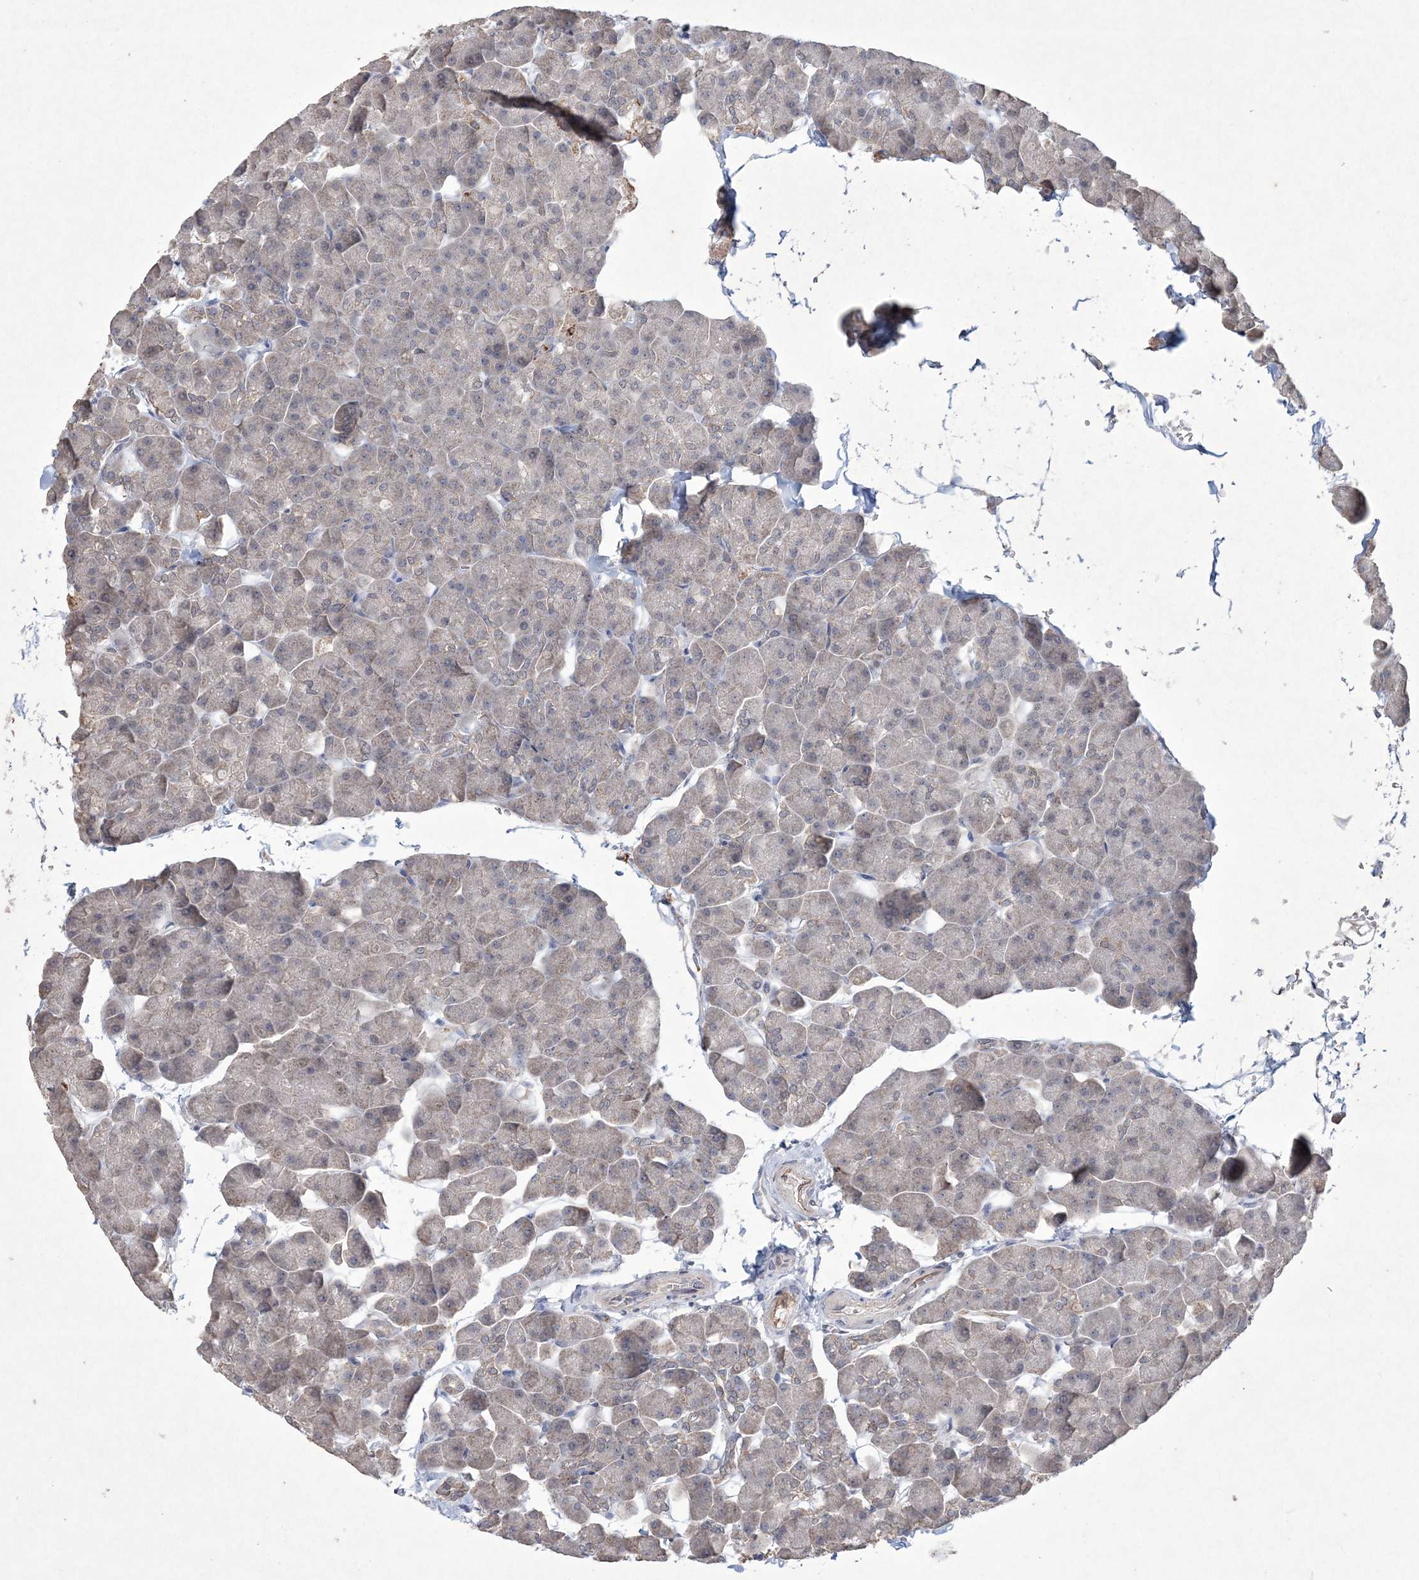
{"staining": {"intensity": "negative", "quantity": "none", "location": "none"}, "tissue": "pancreas", "cell_type": "Exocrine glandular cells", "image_type": "normal", "snomed": [{"axis": "morphology", "description": "Normal tissue, NOS"}, {"axis": "topography", "description": "Pancreas"}], "caption": "Immunohistochemistry of unremarkable pancreas reveals no expression in exocrine glandular cells. (DAB immunohistochemistry with hematoxylin counter stain).", "gene": "DPCD", "patient": {"sex": "male", "age": 35}}